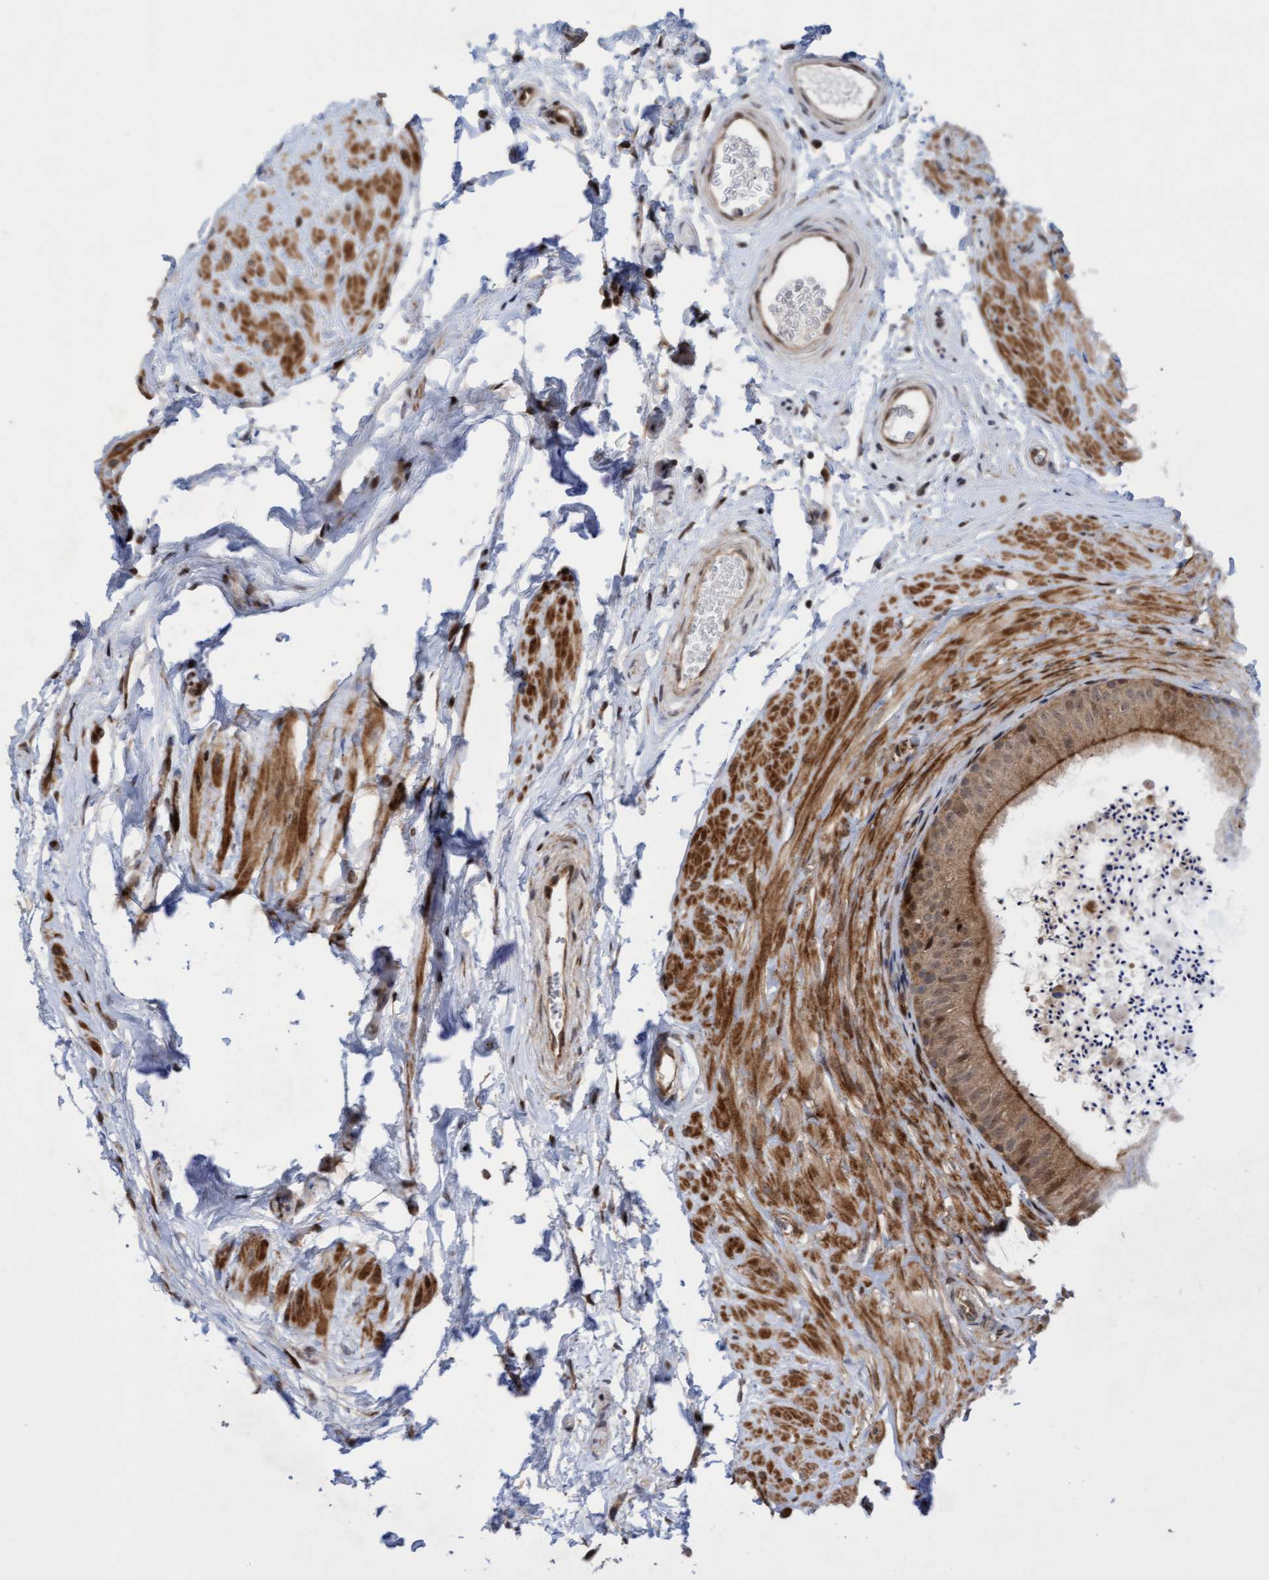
{"staining": {"intensity": "moderate", "quantity": ">75%", "location": "cytoplasmic/membranous,nuclear"}, "tissue": "epididymis", "cell_type": "Glandular cells", "image_type": "normal", "snomed": [{"axis": "morphology", "description": "Normal tissue, NOS"}, {"axis": "topography", "description": "Epididymis"}], "caption": "Brown immunohistochemical staining in unremarkable epididymis demonstrates moderate cytoplasmic/membranous,nuclear staining in approximately >75% of glandular cells.", "gene": "ITFG1", "patient": {"sex": "male", "age": 56}}